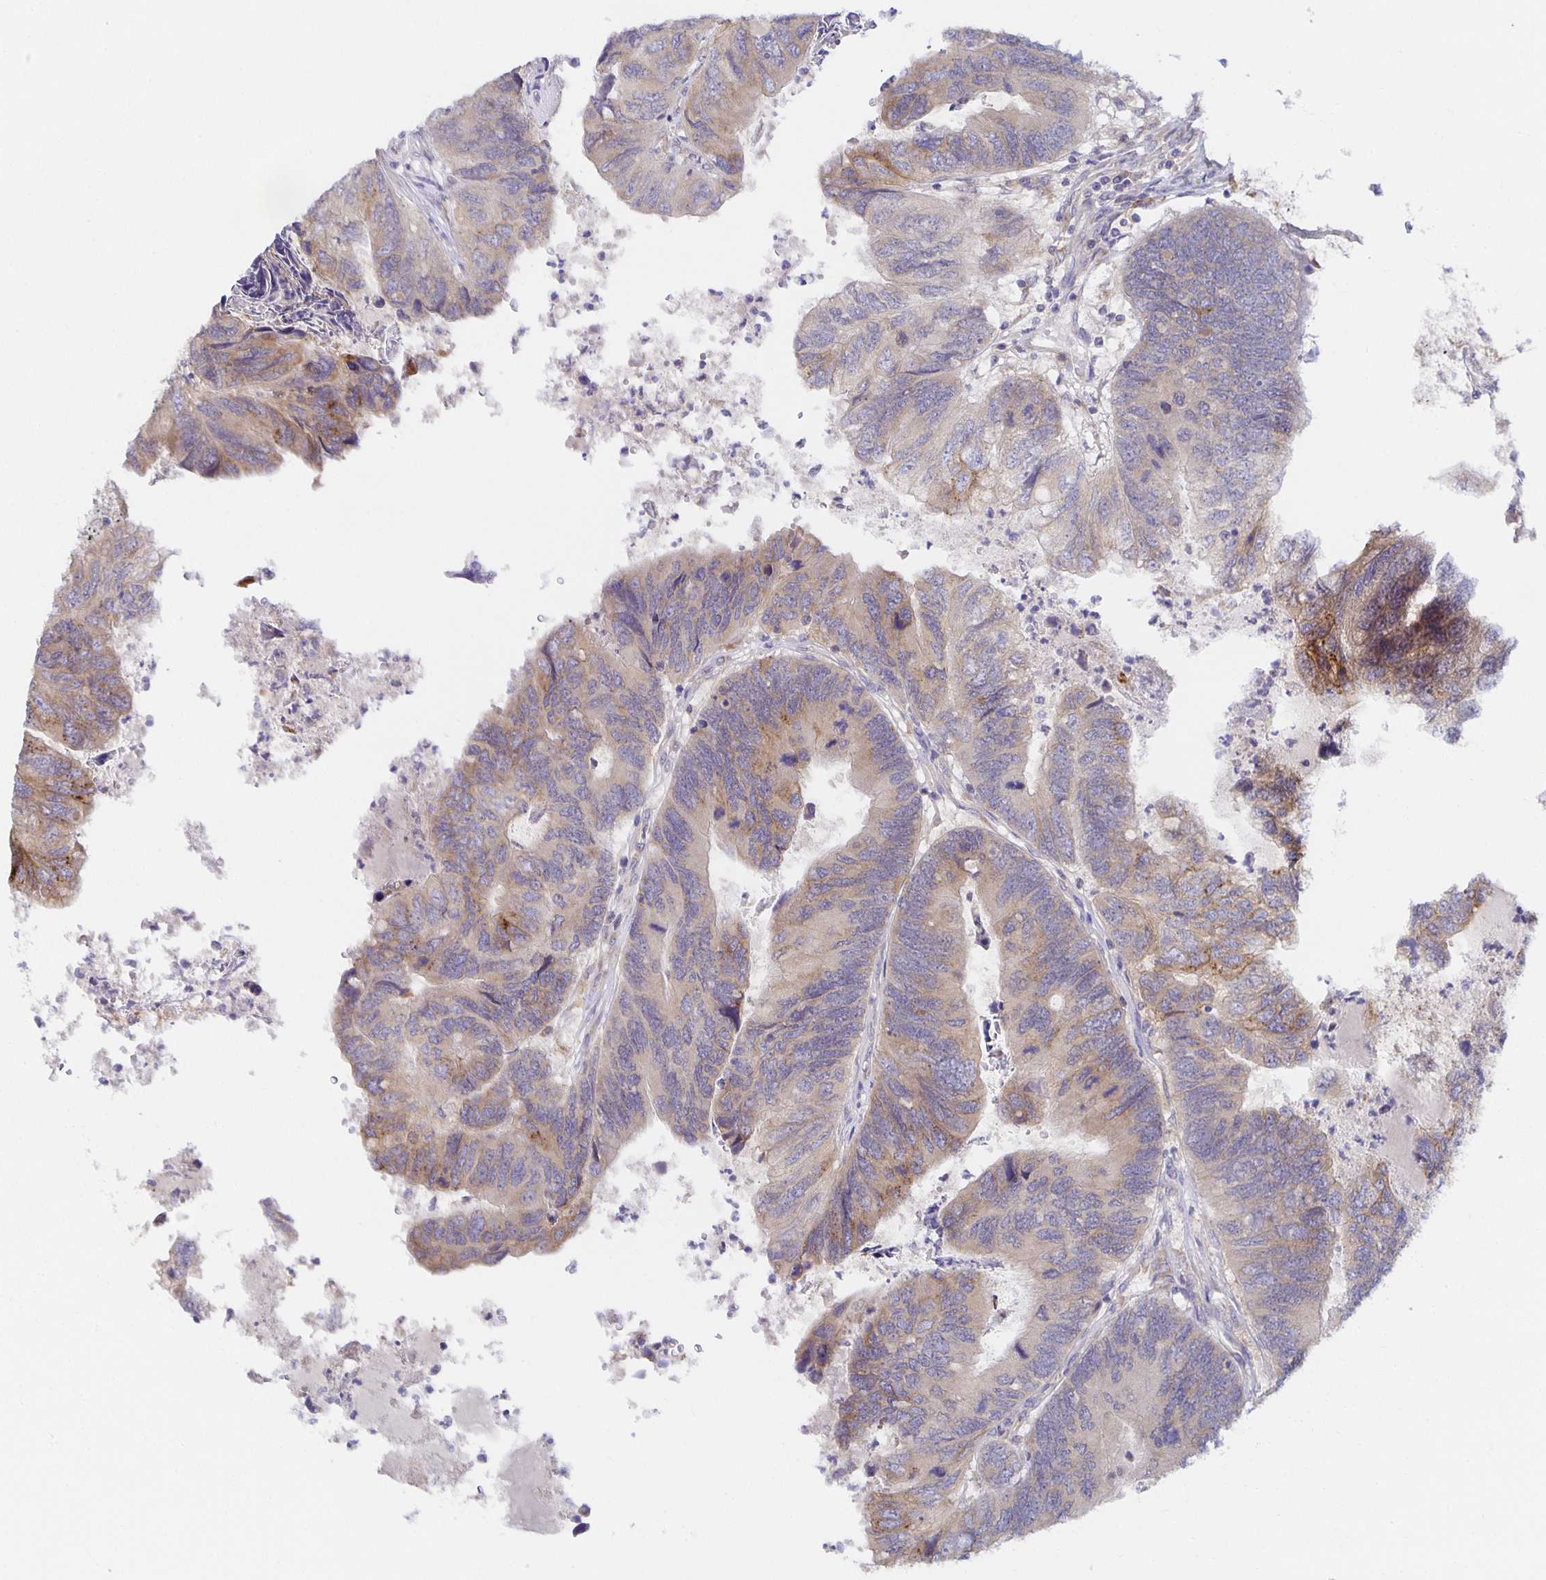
{"staining": {"intensity": "weak", "quantity": "25%-75%", "location": "cytoplasmic/membranous"}, "tissue": "colorectal cancer", "cell_type": "Tumor cells", "image_type": "cancer", "snomed": [{"axis": "morphology", "description": "Adenocarcinoma, NOS"}, {"axis": "topography", "description": "Colon"}], "caption": "Weak cytoplasmic/membranous staining is seen in about 25%-75% of tumor cells in colorectal adenocarcinoma.", "gene": "BAD", "patient": {"sex": "female", "age": 67}}